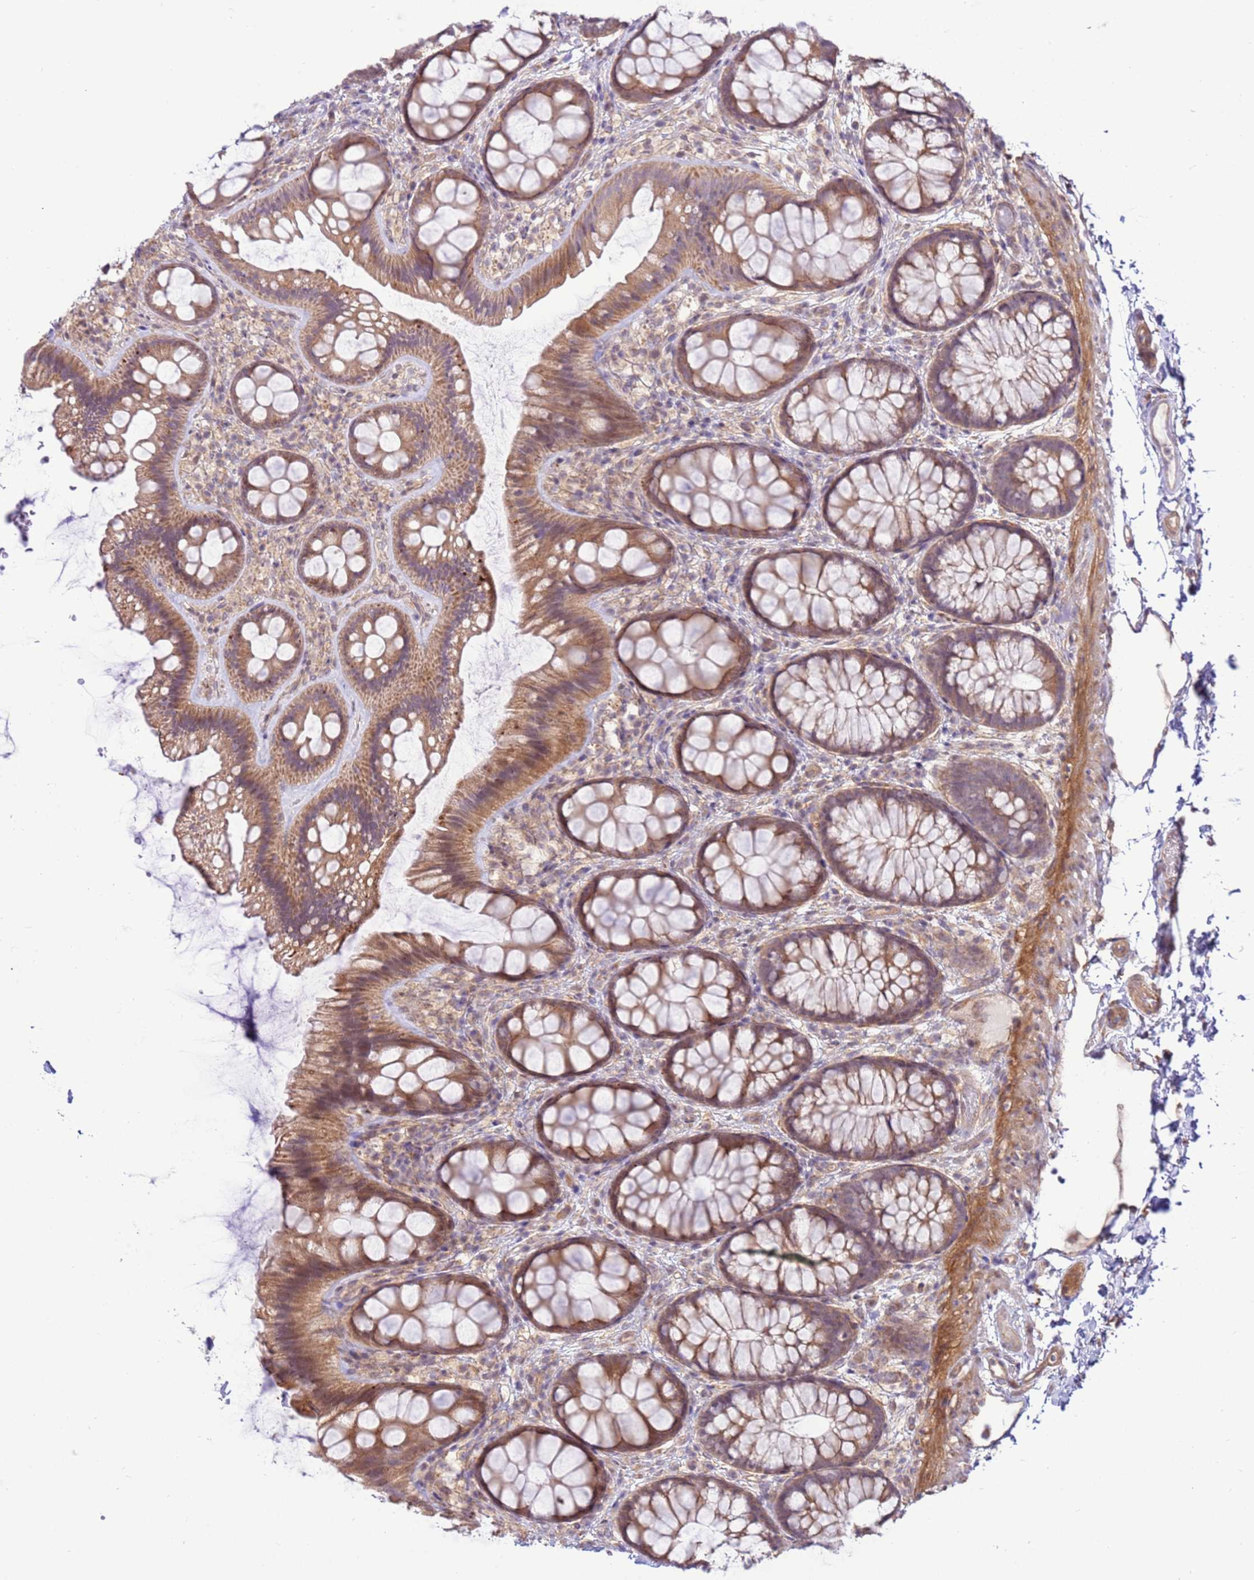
{"staining": {"intensity": "weak", "quantity": ">75%", "location": "cytoplasmic/membranous"}, "tissue": "colon", "cell_type": "Endothelial cells", "image_type": "normal", "snomed": [{"axis": "morphology", "description": "Normal tissue, NOS"}, {"axis": "topography", "description": "Colon"}], "caption": "Immunohistochemical staining of benign human colon exhibits weak cytoplasmic/membranous protein positivity in about >75% of endothelial cells.", "gene": "SCARA3", "patient": {"sex": "male", "age": 46}}